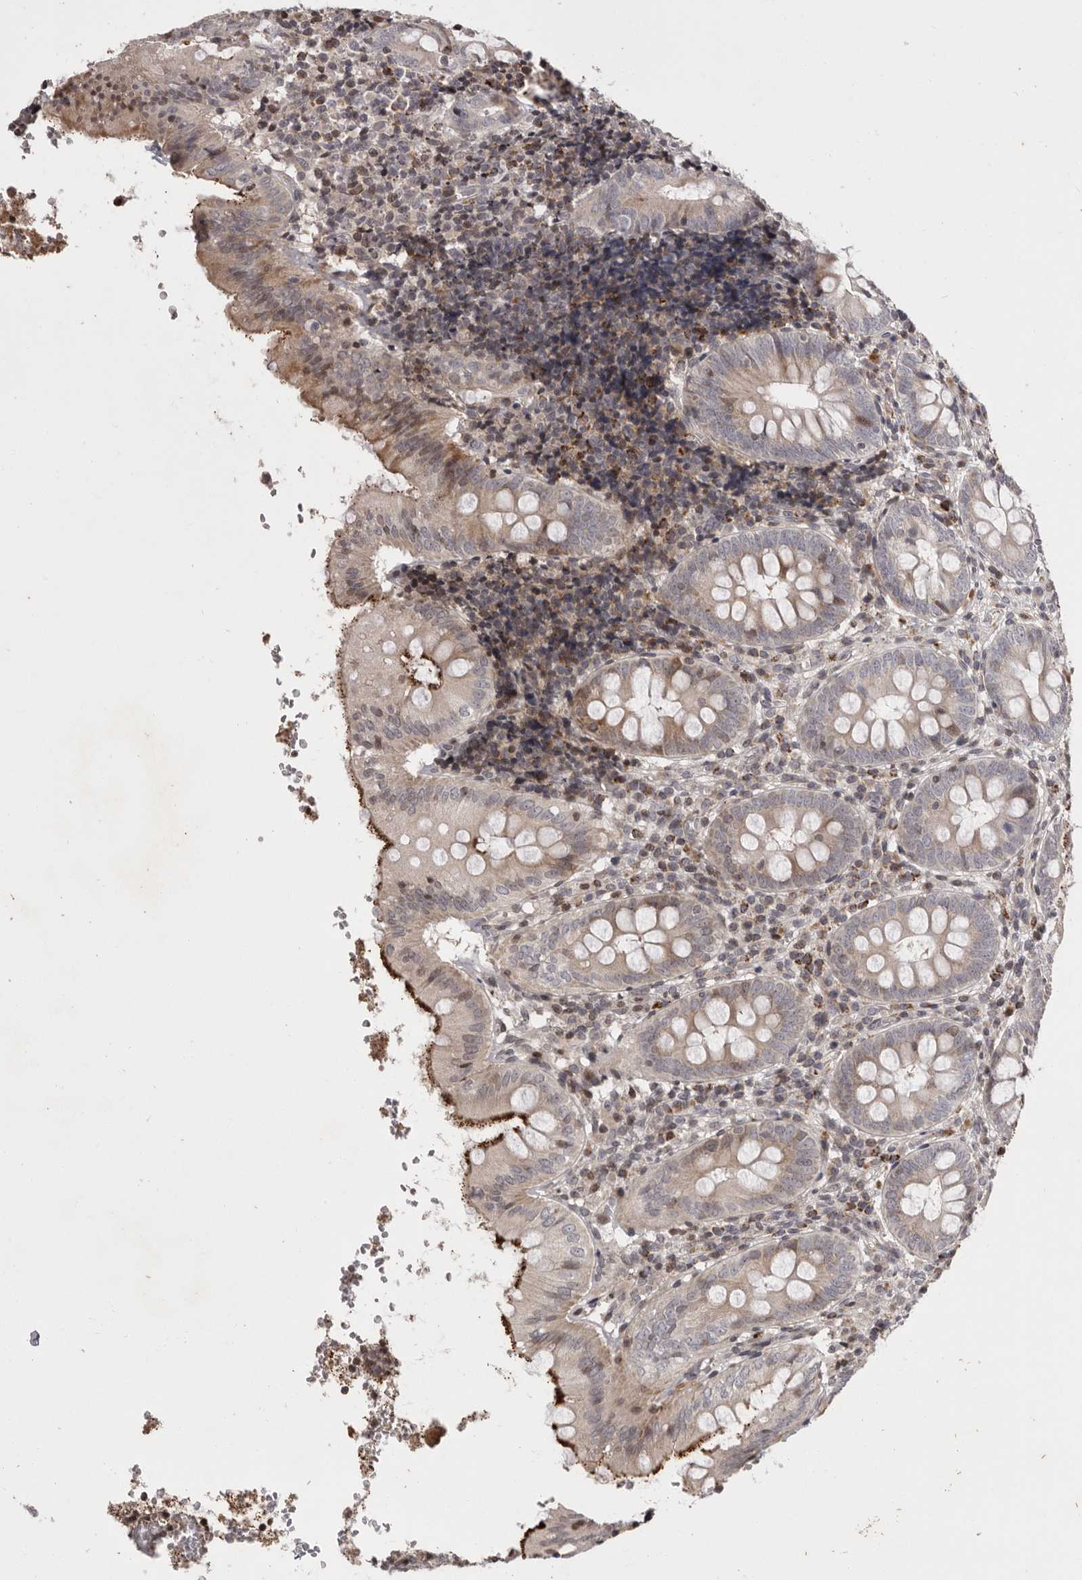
{"staining": {"intensity": "strong", "quantity": "<25%", "location": "cytoplasmic/membranous"}, "tissue": "appendix", "cell_type": "Glandular cells", "image_type": "normal", "snomed": [{"axis": "morphology", "description": "Normal tissue, NOS"}, {"axis": "topography", "description": "Appendix"}], "caption": "An image of human appendix stained for a protein shows strong cytoplasmic/membranous brown staining in glandular cells.", "gene": "AZIN1", "patient": {"sex": "male", "age": 8}}